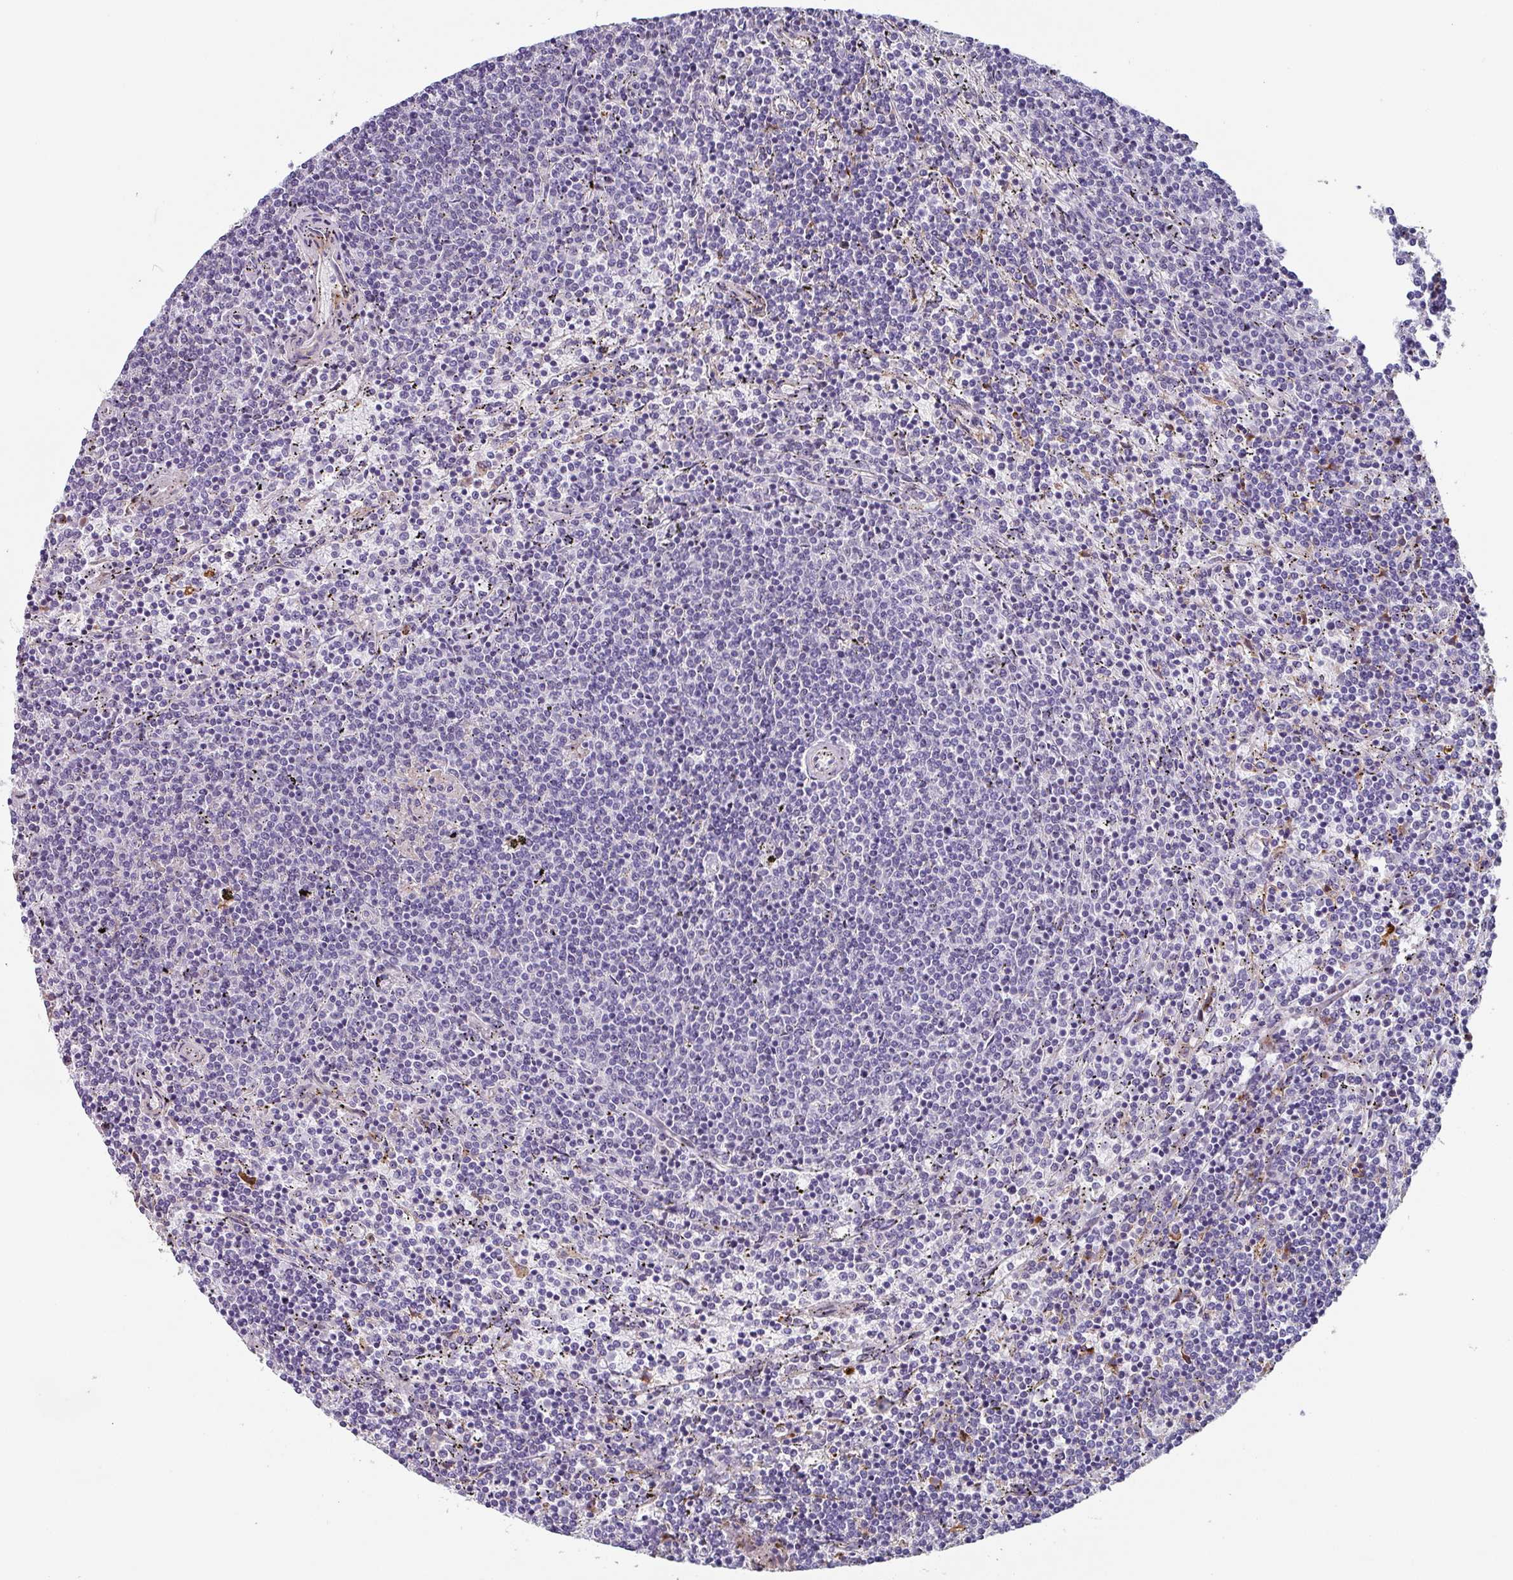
{"staining": {"intensity": "negative", "quantity": "none", "location": "none"}, "tissue": "lymphoma", "cell_type": "Tumor cells", "image_type": "cancer", "snomed": [{"axis": "morphology", "description": "Malignant lymphoma, non-Hodgkin's type, Low grade"}, {"axis": "topography", "description": "Spleen"}], "caption": "Lymphoma was stained to show a protein in brown. There is no significant positivity in tumor cells. The staining is performed using DAB brown chromogen with nuclei counter-stained in using hematoxylin.", "gene": "C1QB", "patient": {"sex": "female", "age": 50}}